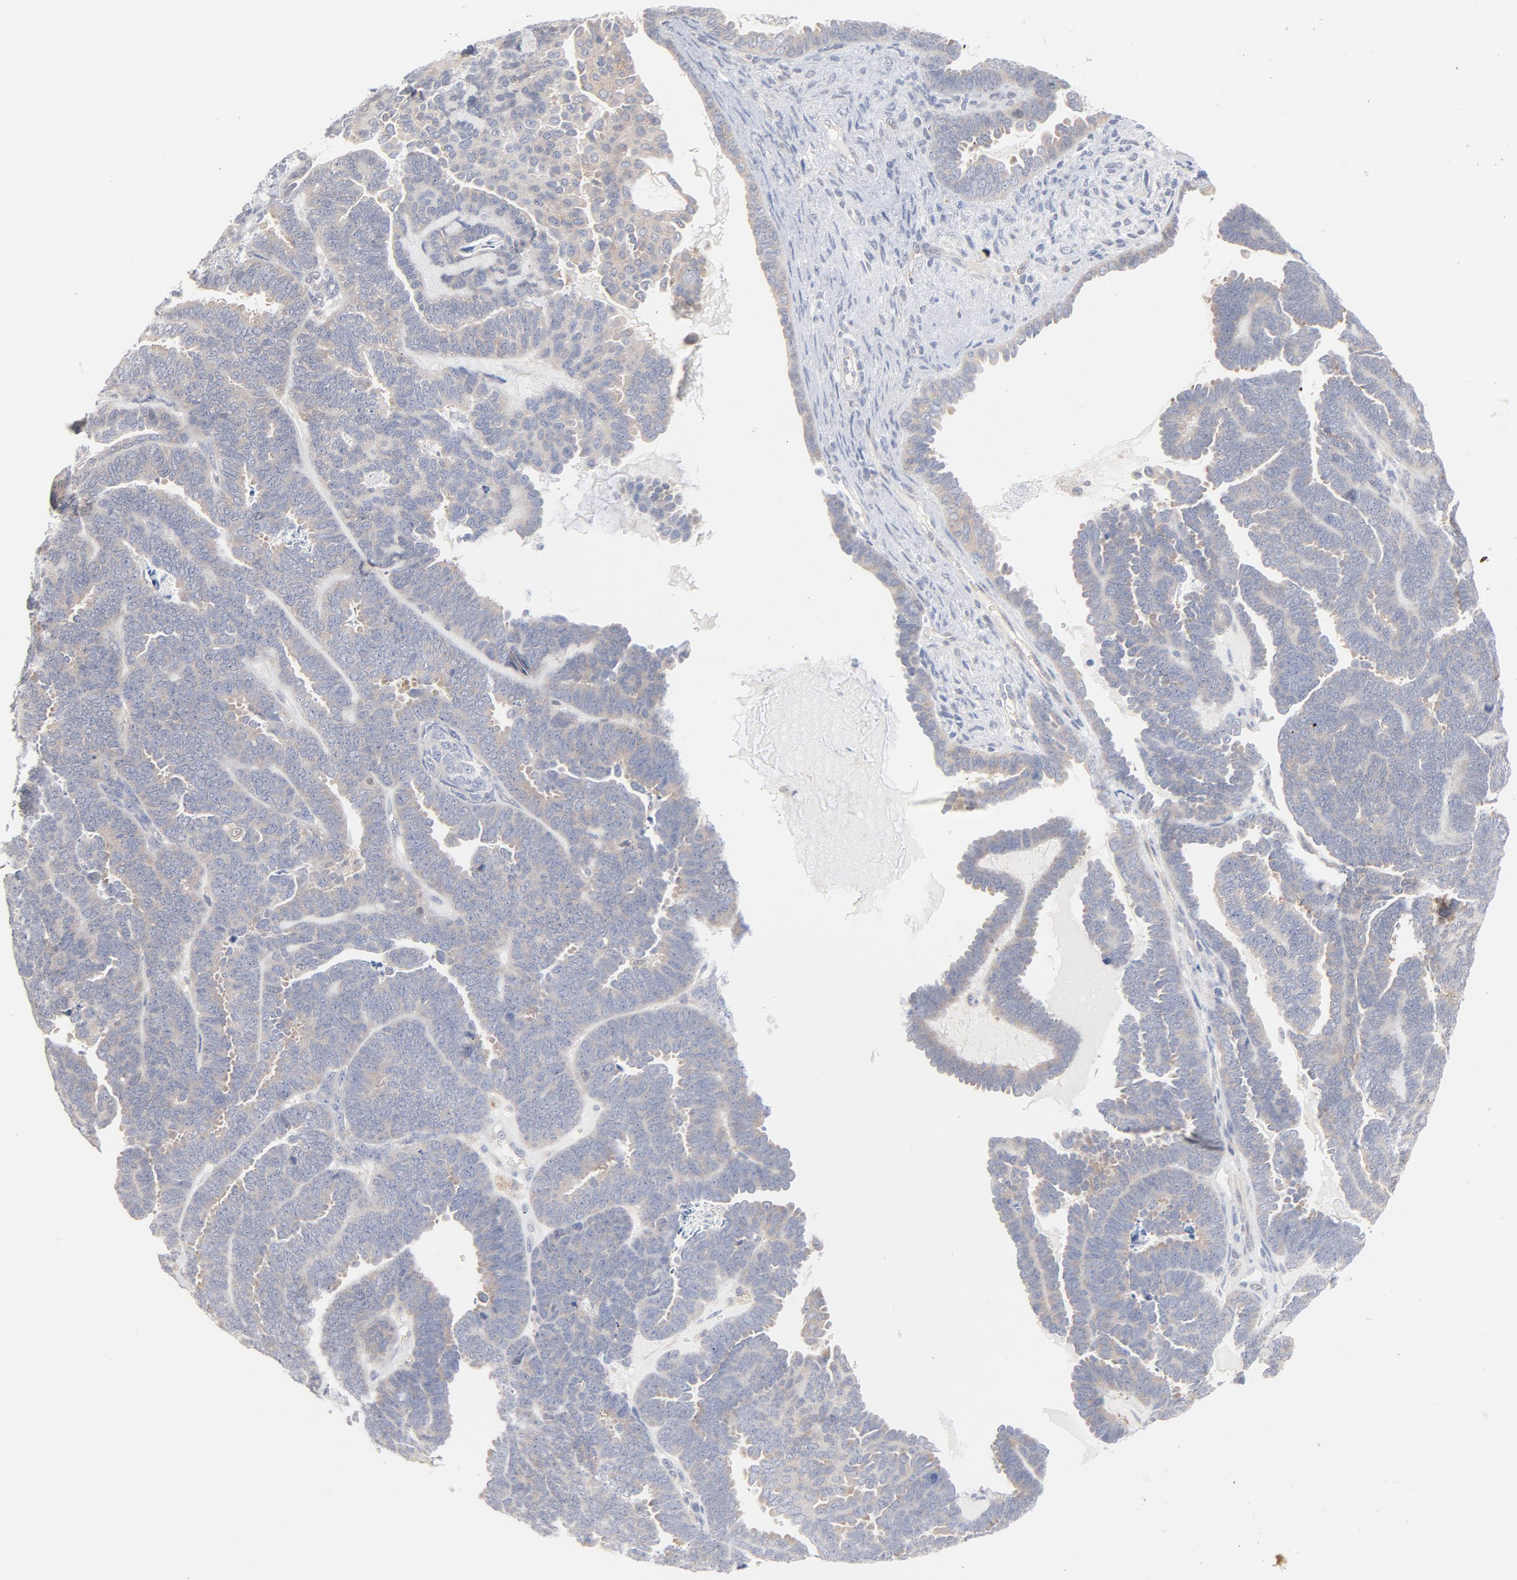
{"staining": {"intensity": "negative", "quantity": "none", "location": "none"}, "tissue": "endometrial cancer", "cell_type": "Tumor cells", "image_type": "cancer", "snomed": [{"axis": "morphology", "description": "Neoplasm, malignant, NOS"}, {"axis": "topography", "description": "Endometrium"}], "caption": "Image shows no significant protein expression in tumor cells of endometrial neoplasm (malignant). Brightfield microscopy of immunohistochemistry stained with DAB (3,3'-diaminobenzidine) (brown) and hematoxylin (blue), captured at high magnification.", "gene": "UBL4A", "patient": {"sex": "female", "age": 74}}